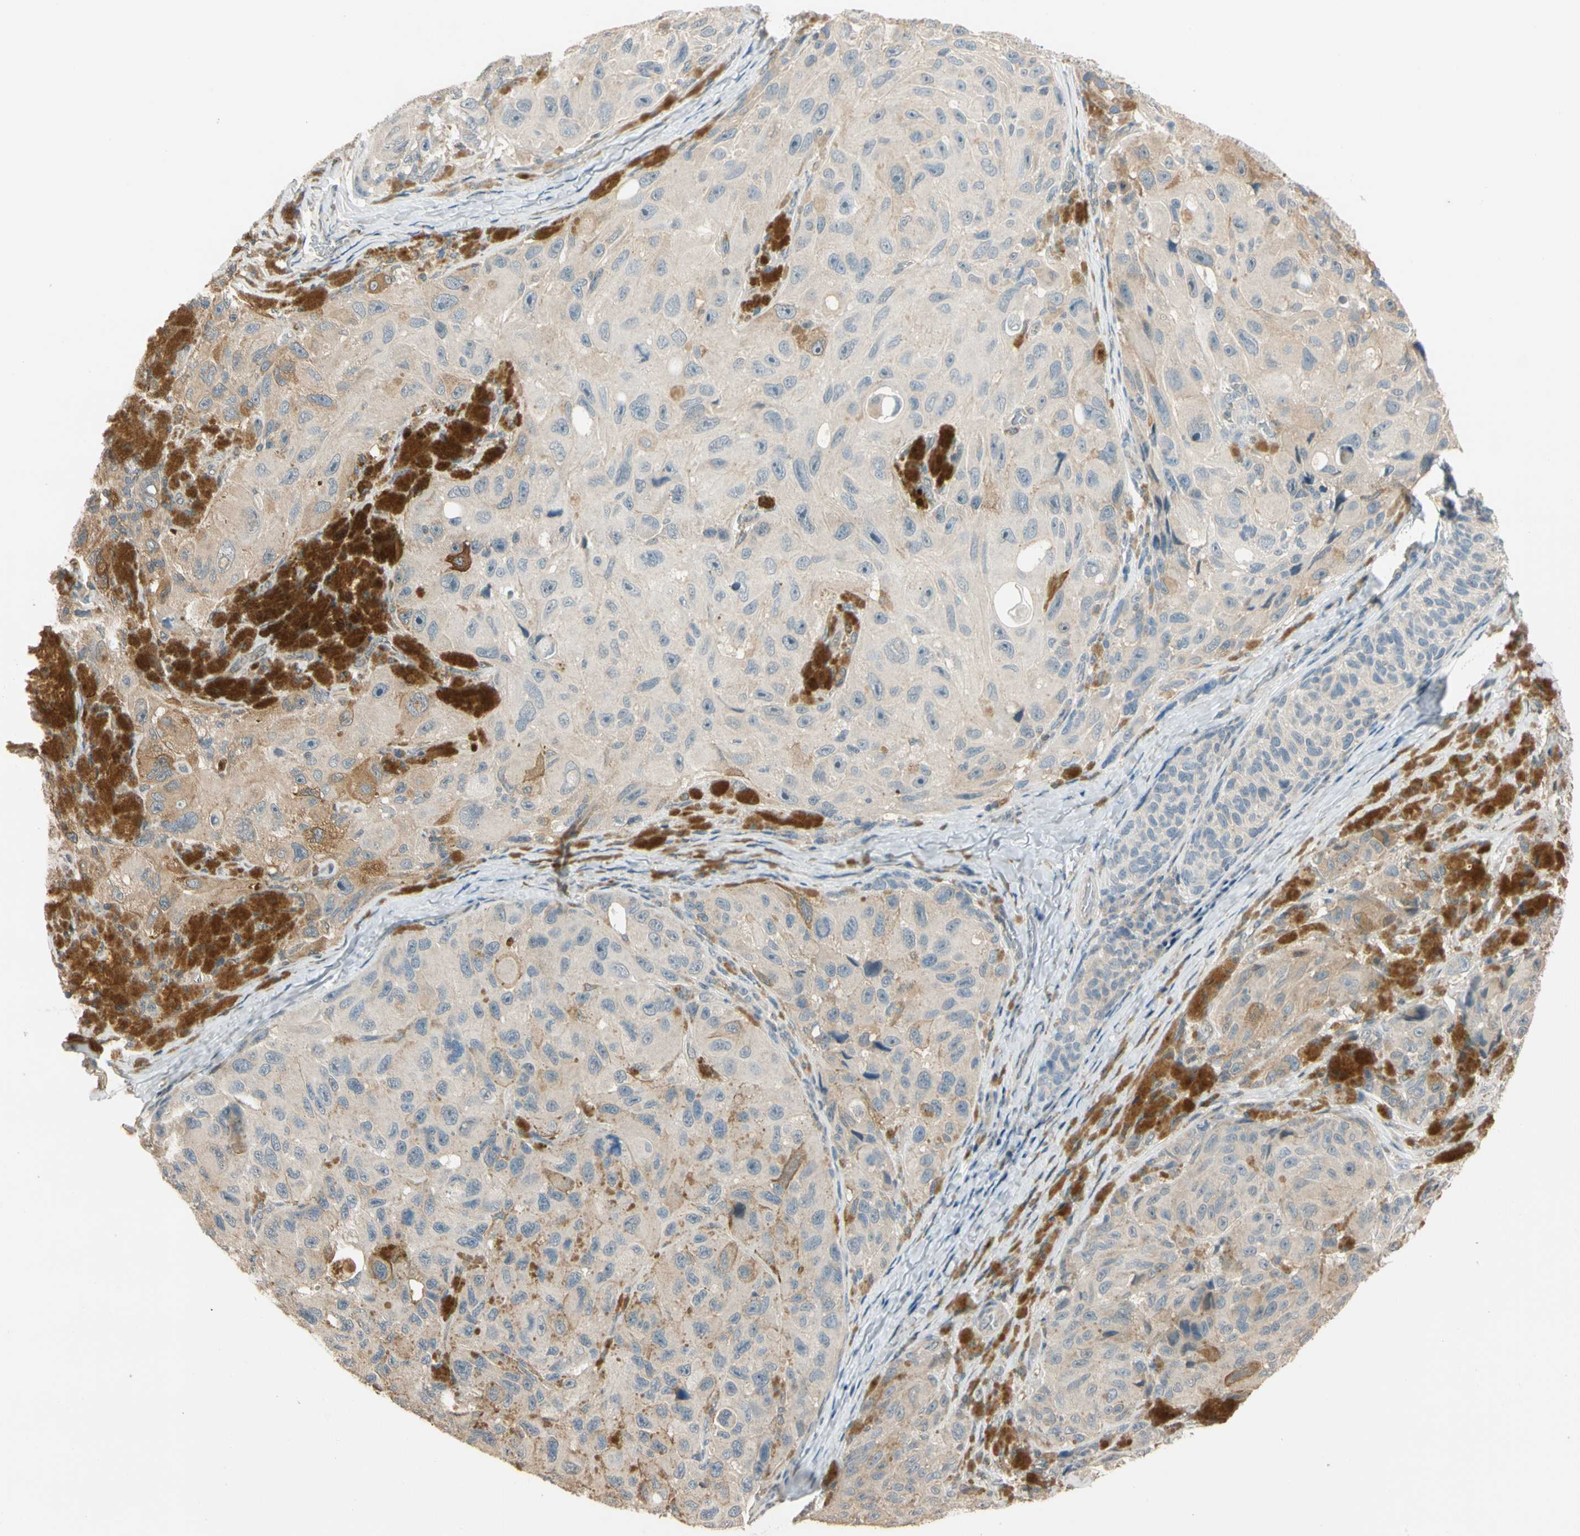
{"staining": {"intensity": "moderate", "quantity": "<25%", "location": "cytoplasmic/membranous"}, "tissue": "melanoma", "cell_type": "Tumor cells", "image_type": "cancer", "snomed": [{"axis": "morphology", "description": "Malignant melanoma, NOS"}, {"axis": "topography", "description": "Skin"}], "caption": "Moderate cytoplasmic/membranous protein expression is identified in about <25% of tumor cells in melanoma.", "gene": "MAP3K7", "patient": {"sex": "female", "age": 73}}